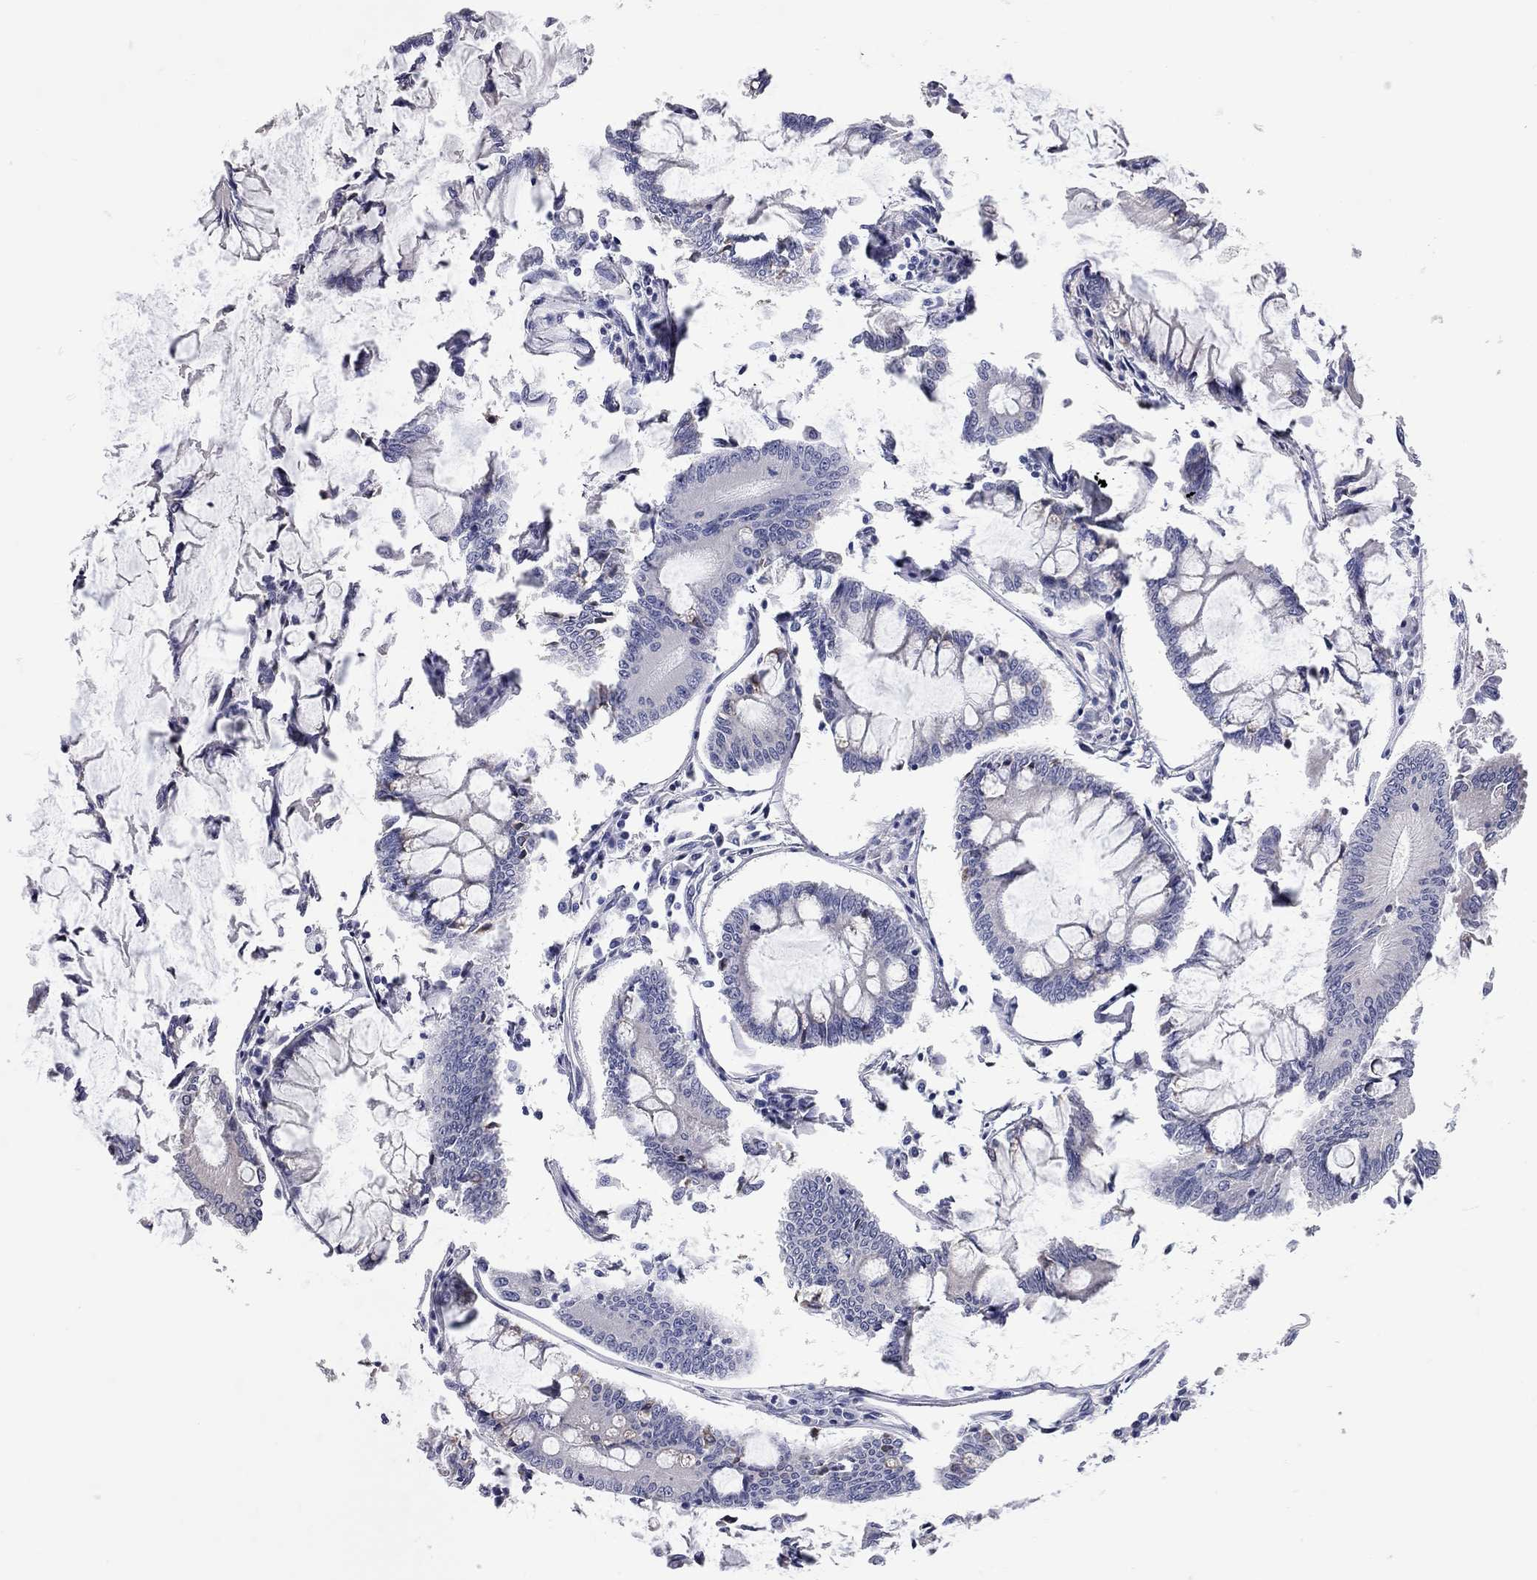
{"staining": {"intensity": "negative", "quantity": "none", "location": "none"}, "tissue": "colorectal cancer", "cell_type": "Tumor cells", "image_type": "cancer", "snomed": [{"axis": "morphology", "description": "Adenocarcinoma, NOS"}, {"axis": "topography", "description": "Colon"}], "caption": "IHC histopathology image of adenocarcinoma (colorectal) stained for a protein (brown), which displays no expression in tumor cells. The staining is performed using DAB (3,3'-diaminobenzidine) brown chromogen with nuclei counter-stained in using hematoxylin.", "gene": "XAGE2", "patient": {"sex": "female", "age": 65}}